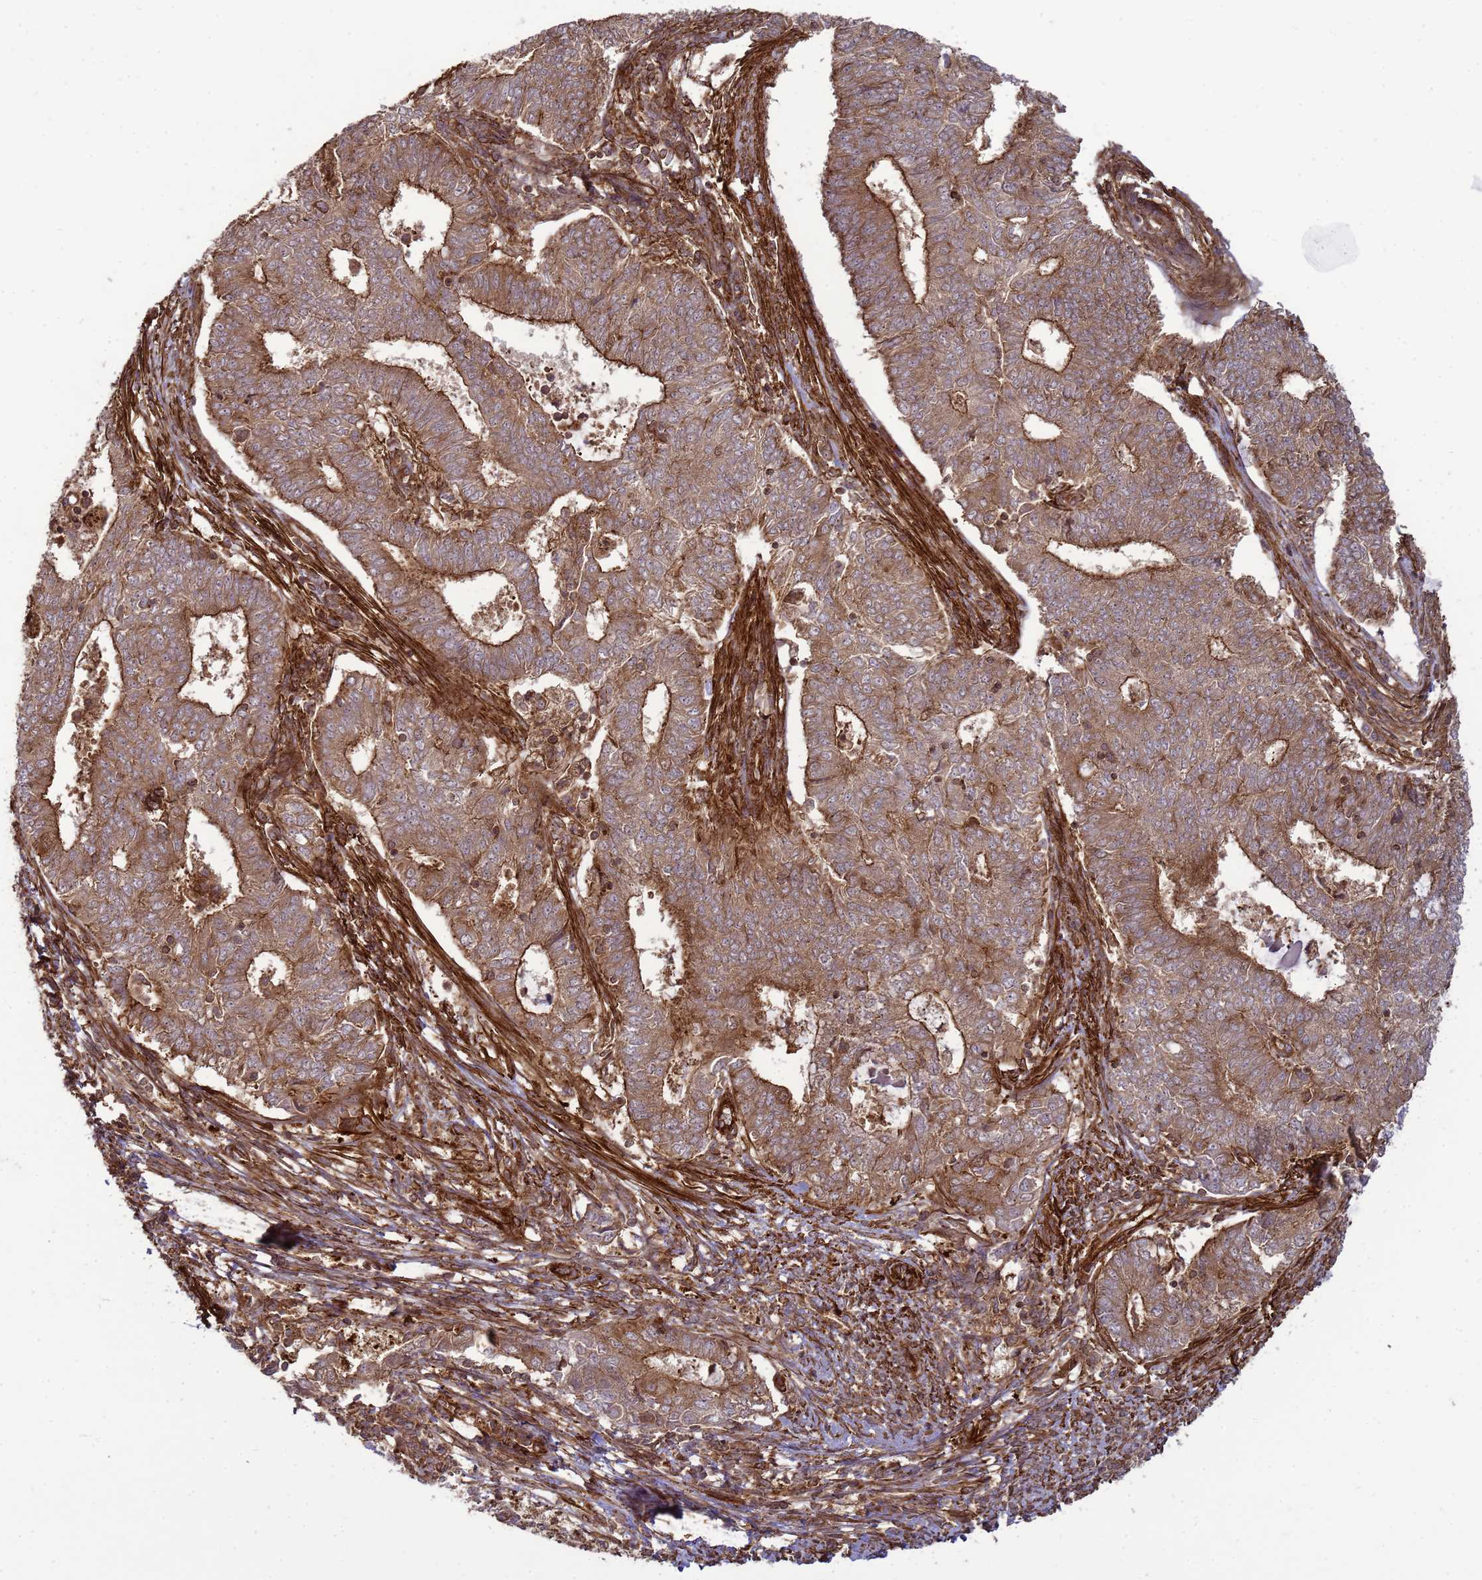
{"staining": {"intensity": "moderate", "quantity": ">75%", "location": "cytoplasmic/membranous"}, "tissue": "endometrial cancer", "cell_type": "Tumor cells", "image_type": "cancer", "snomed": [{"axis": "morphology", "description": "Adenocarcinoma, NOS"}, {"axis": "topography", "description": "Endometrium"}], "caption": "A brown stain highlights moderate cytoplasmic/membranous staining of a protein in endometrial cancer (adenocarcinoma) tumor cells. (IHC, brightfield microscopy, high magnification).", "gene": "CNOT1", "patient": {"sex": "female", "age": 62}}